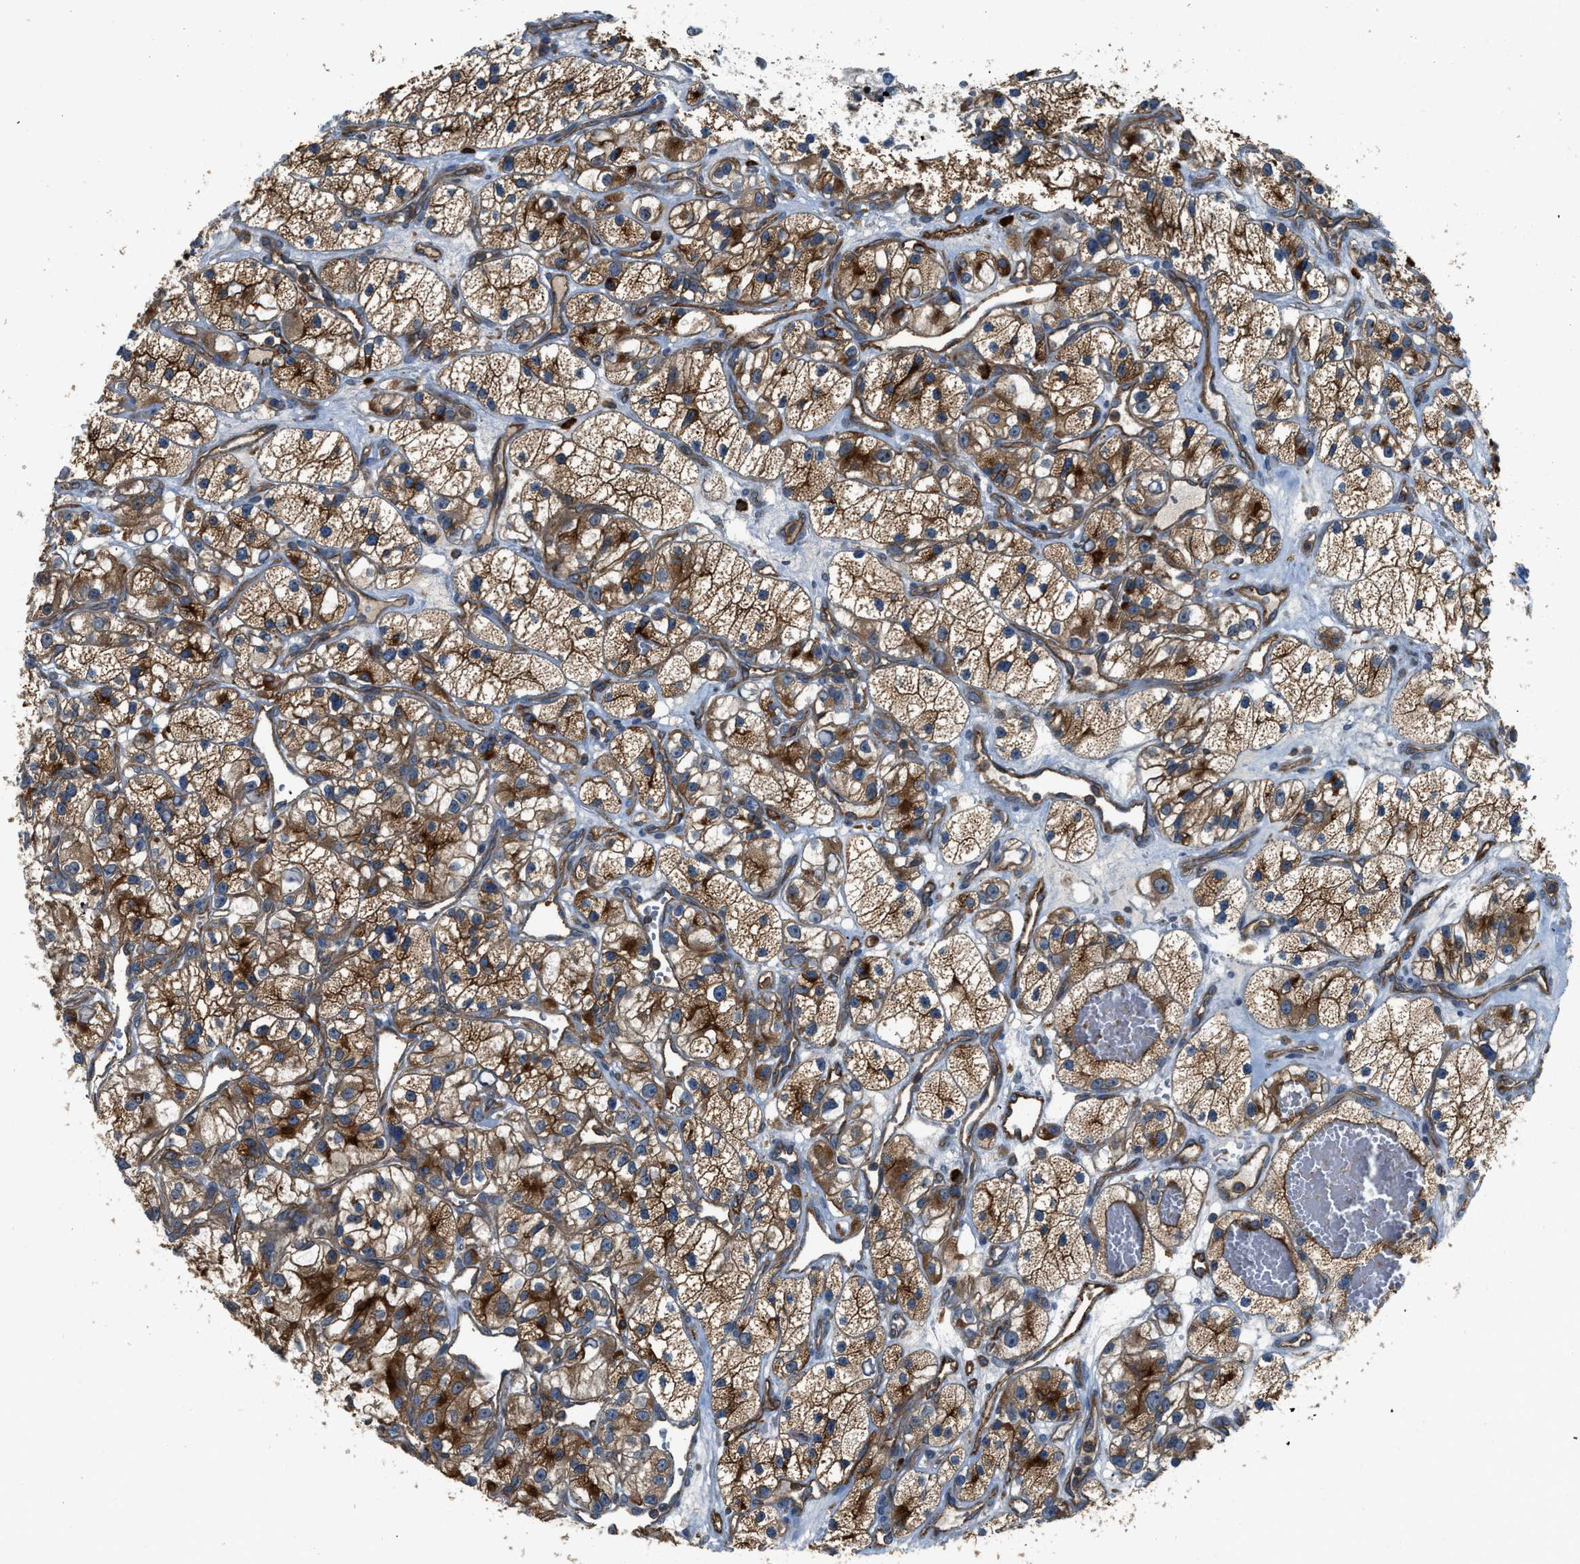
{"staining": {"intensity": "strong", "quantity": ">75%", "location": "cytoplasmic/membranous"}, "tissue": "renal cancer", "cell_type": "Tumor cells", "image_type": "cancer", "snomed": [{"axis": "morphology", "description": "Adenocarcinoma, NOS"}, {"axis": "topography", "description": "Kidney"}], "caption": "Immunohistochemistry (IHC) of human adenocarcinoma (renal) shows high levels of strong cytoplasmic/membranous staining in approximately >75% of tumor cells.", "gene": "BAG4", "patient": {"sex": "female", "age": 57}}